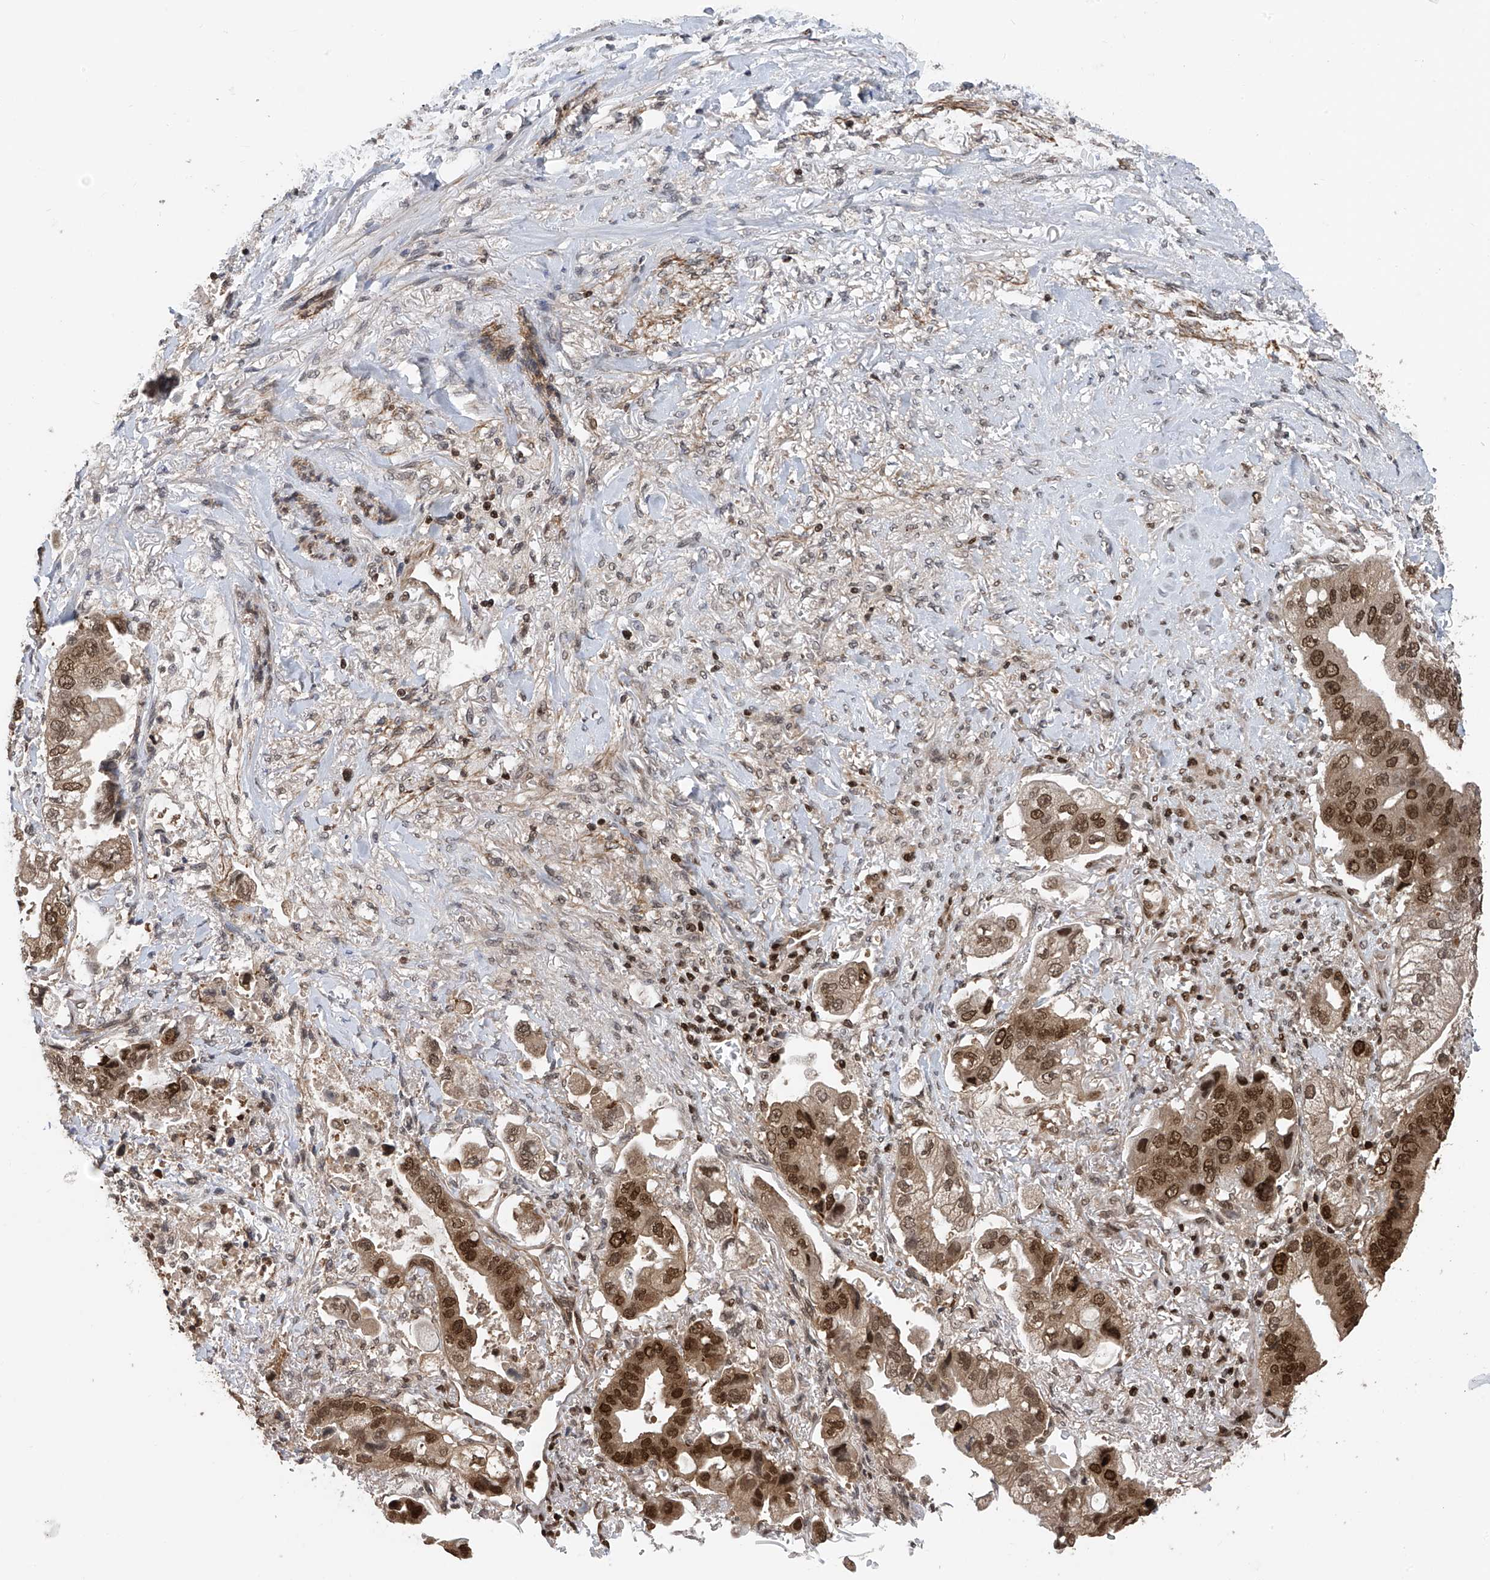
{"staining": {"intensity": "strong", "quantity": ">75%", "location": "cytoplasmic/membranous,nuclear"}, "tissue": "stomach cancer", "cell_type": "Tumor cells", "image_type": "cancer", "snomed": [{"axis": "morphology", "description": "Adenocarcinoma, NOS"}, {"axis": "topography", "description": "Stomach"}], "caption": "Protein analysis of stomach cancer (adenocarcinoma) tissue reveals strong cytoplasmic/membranous and nuclear positivity in approximately >75% of tumor cells.", "gene": "DNAJC9", "patient": {"sex": "male", "age": 62}}